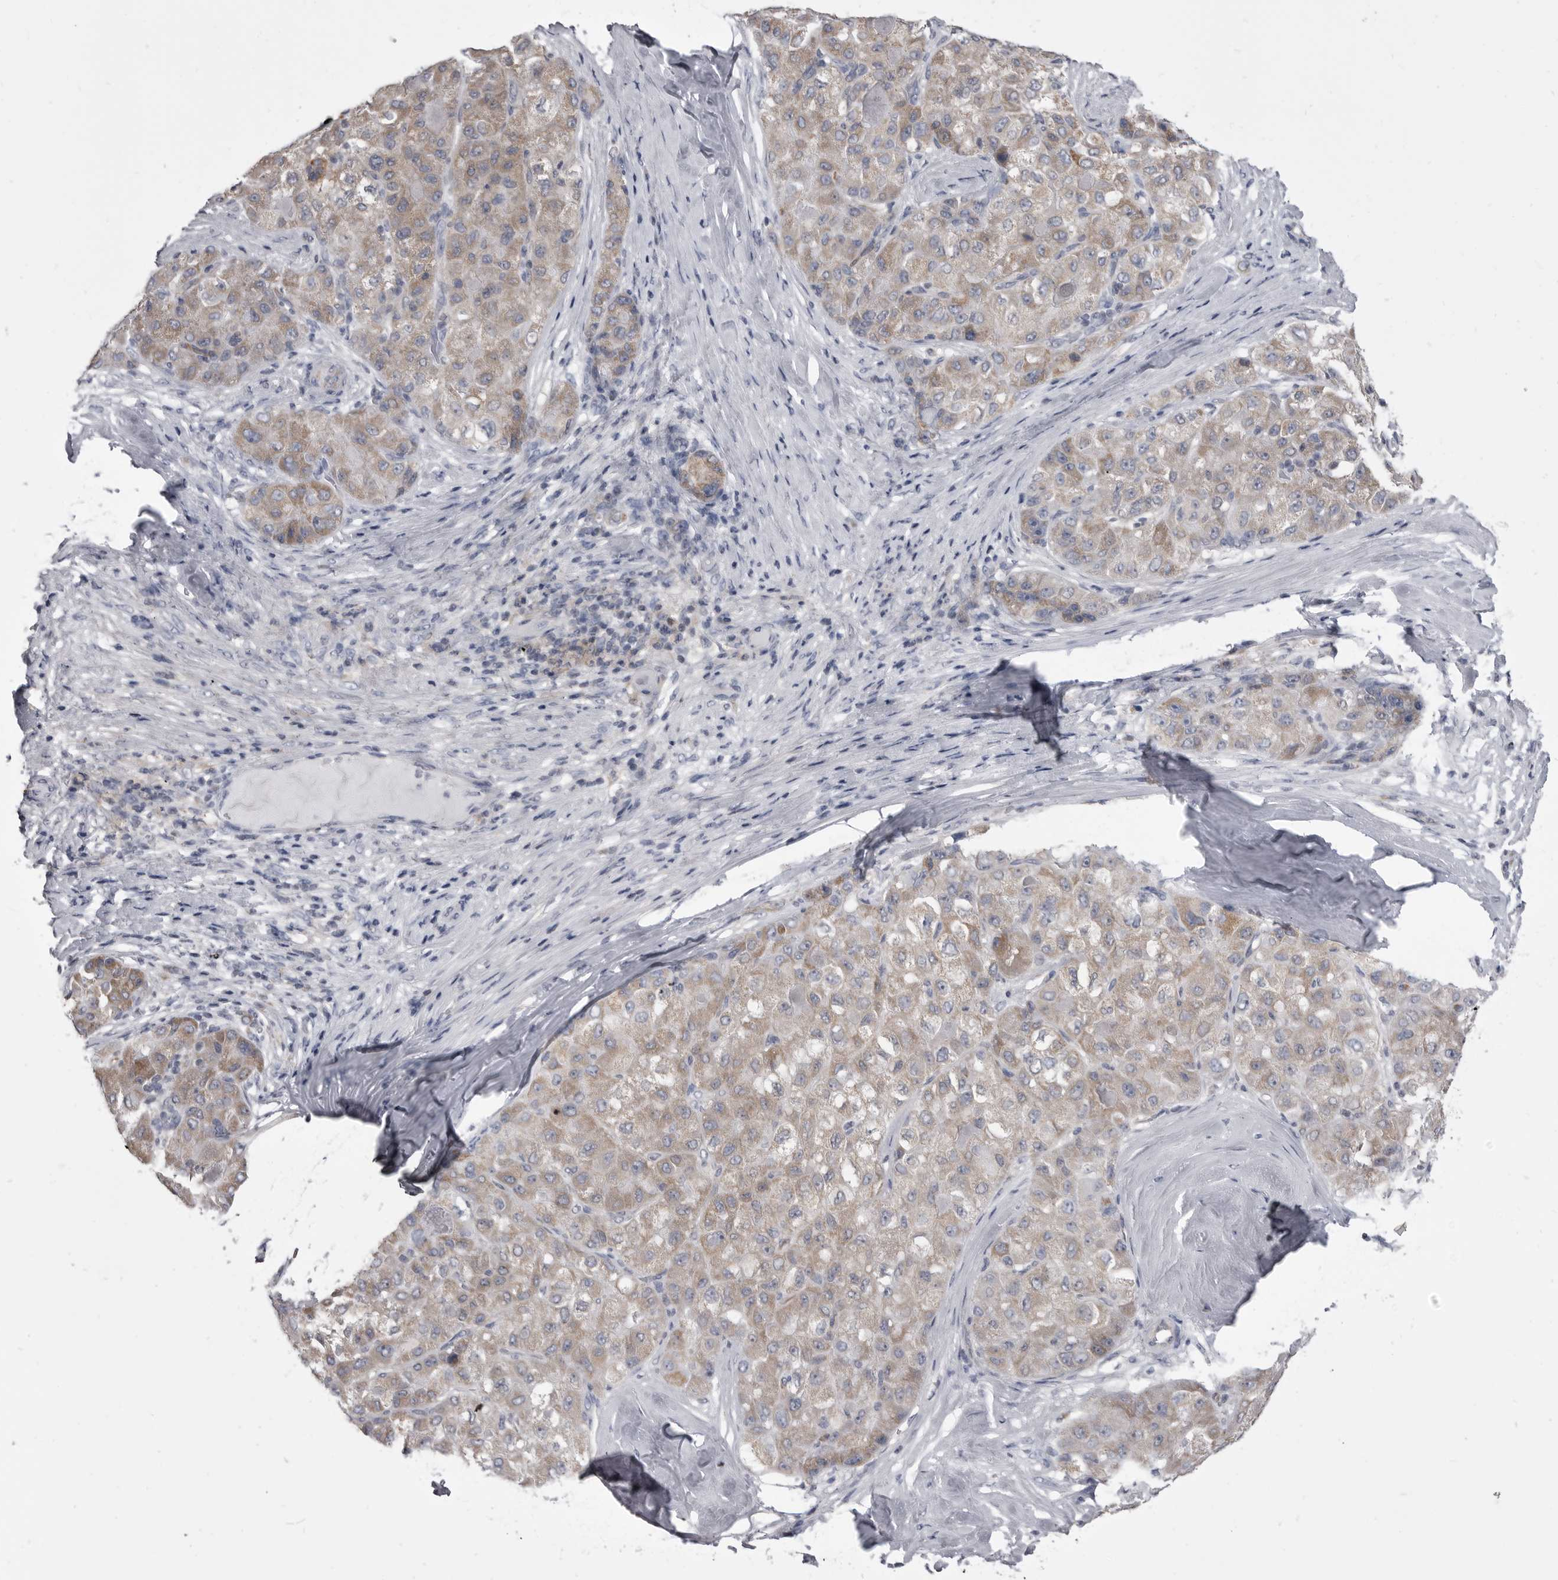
{"staining": {"intensity": "moderate", "quantity": ">75%", "location": "cytoplasmic/membranous"}, "tissue": "liver cancer", "cell_type": "Tumor cells", "image_type": "cancer", "snomed": [{"axis": "morphology", "description": "Carcinoma, Hepatocellular, NOS"}, {"axis": "topography", "description": "Liver"}], "caption": "IHC micrograph of human liver hepatocellular carcinoma stained for a protein (brown), which exhibits medium levels of moderate cytoplasmic/membranous staining in about >75% of tumor cells.", "gene": "OPLAH", "patient": {"sex": "male", "age": 80}}